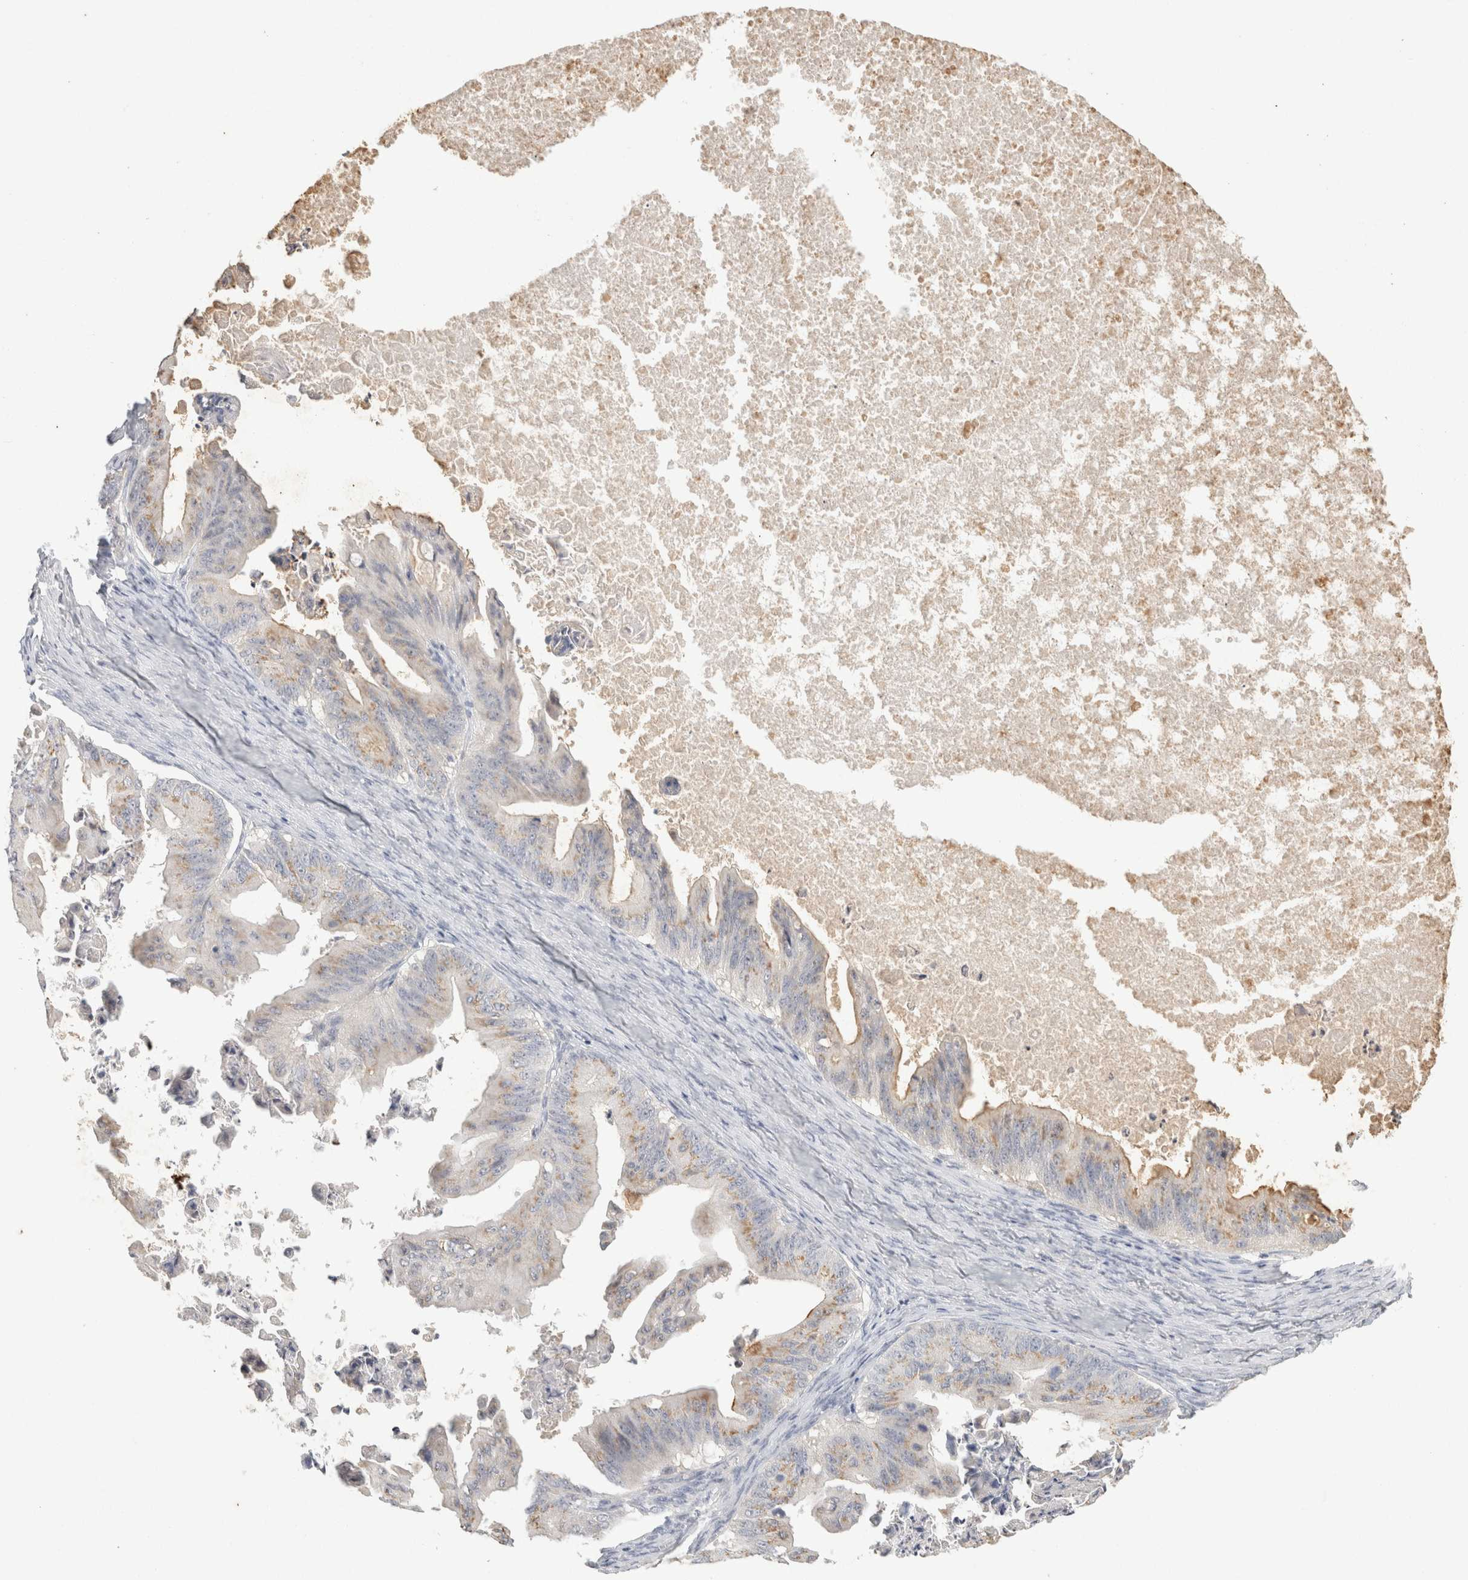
{"staining": {"intensity": "weak", "quantity": "25%-75%", "location": "cytoplasmic/membranous"}, "tissue": "ovarian cancer", "cell_type": "Tumor cells", "image_type": "cancer", "snomed": [{"axis": "morphology", "description": "Cystadenocarcinoma, mucinous, NOS"}, {"axis": "topography", "description": "Ovary"}], "caption": "Mucinous cystadenocarcinoma (ovarian) stained for a protein reveals weak cytoplasmic/membranous positivity in tumor cells.", "gene": "CHRM4", "patient": {"sex": "female", "age": 37}}